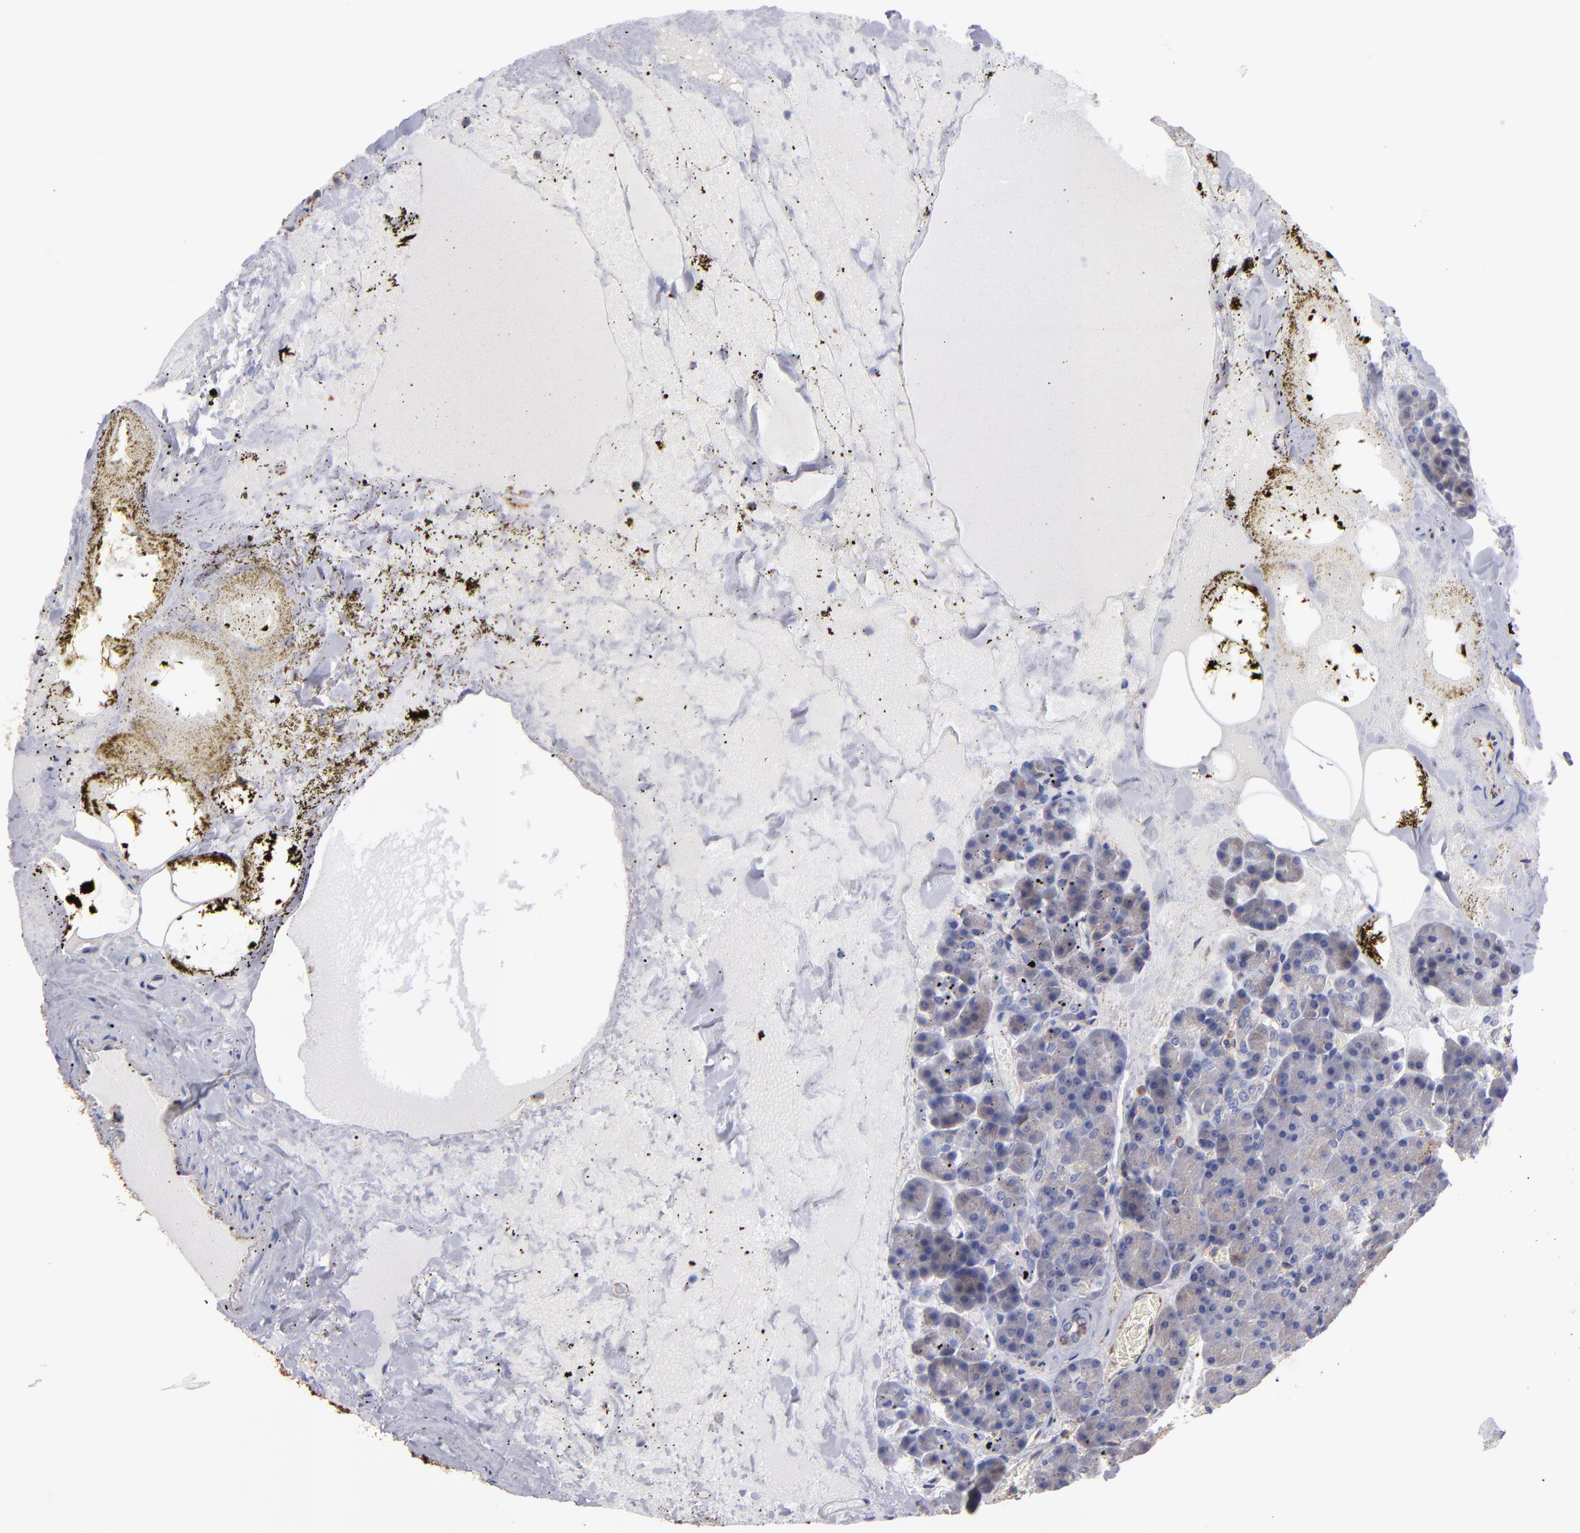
{"staining": {"intensity": "moderate", "quantity": ">75%", "location": "cytoplasmic/membranous"}, "tissue": "pancreas", "cell_type": "Exocrine glandular cells", "image_type": "normal", "snomed": [{"axis": "morphology", "description": "Normal tissue, NOS"}, {"axis": "topography", "description": "Pancreas"}], "caption": "The immunohistochemical stain shows moderate cytoplasmic/membranous positivity in exocrine glandular cells of normal pancreas.", "gene": "MVP", "patient": {"sex": "female", "age": 35}}